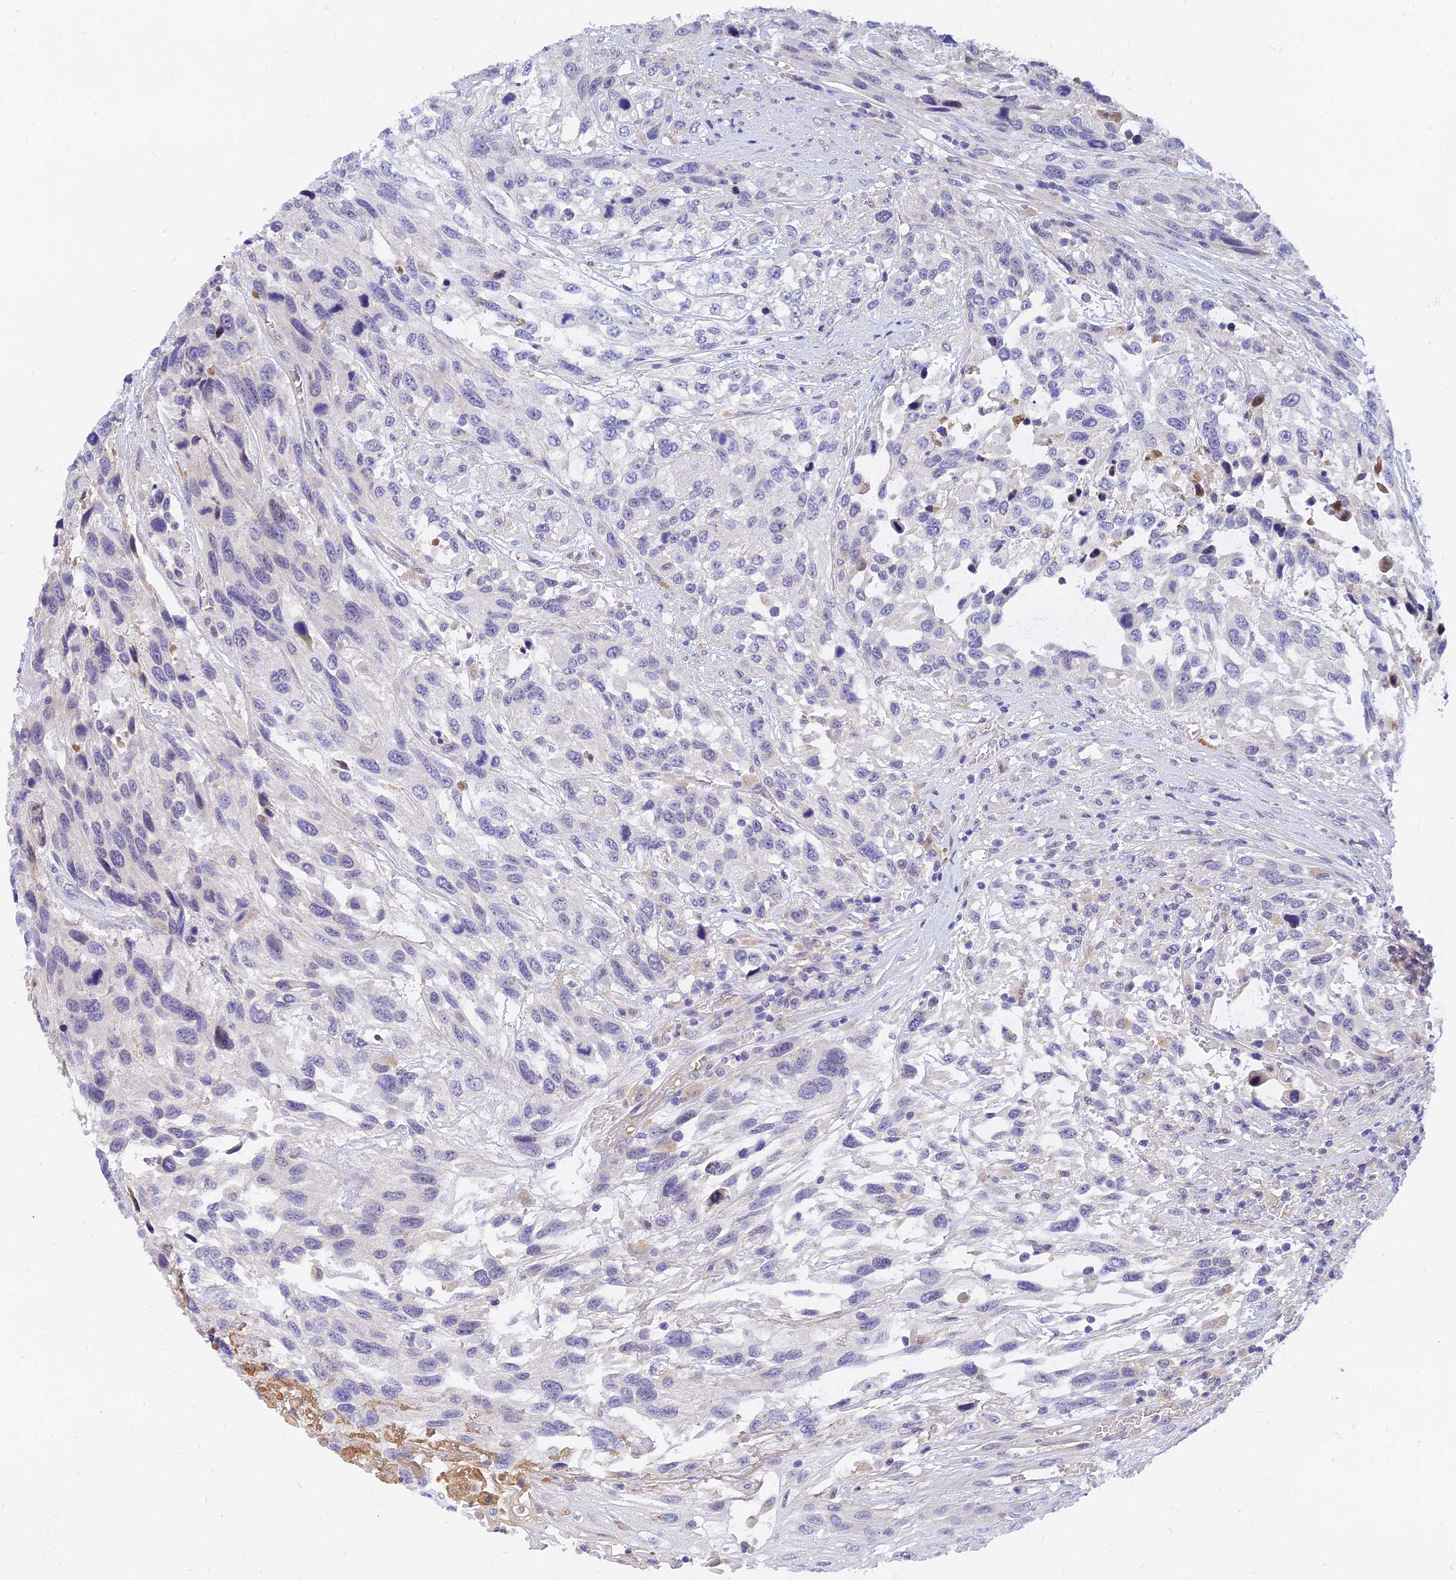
{"staining": {"intensity": "negative", "quantity": "none", "location": "none"}, "tissue": "urothelial cancer", "cell_type": "Tumor cells", "image_type": "cancer", "snomed": [{"axis": "morphology", "description": "Urothelial carcinoma, High grade"}, {"axis": "topography", "description": "Urinary bladder"}], "caption": "Urothelial carcinoma (high-grade) was stained to show a protein in brown. There is no significant expression in tumor cells. (Brightfield microscopy of DAB (3,3'-diaminobenzidine) immunohistochemistry (IHC) at high magnification).", "gene": "ANKS4B", "patient": {"sex": "female", "age": 70}}